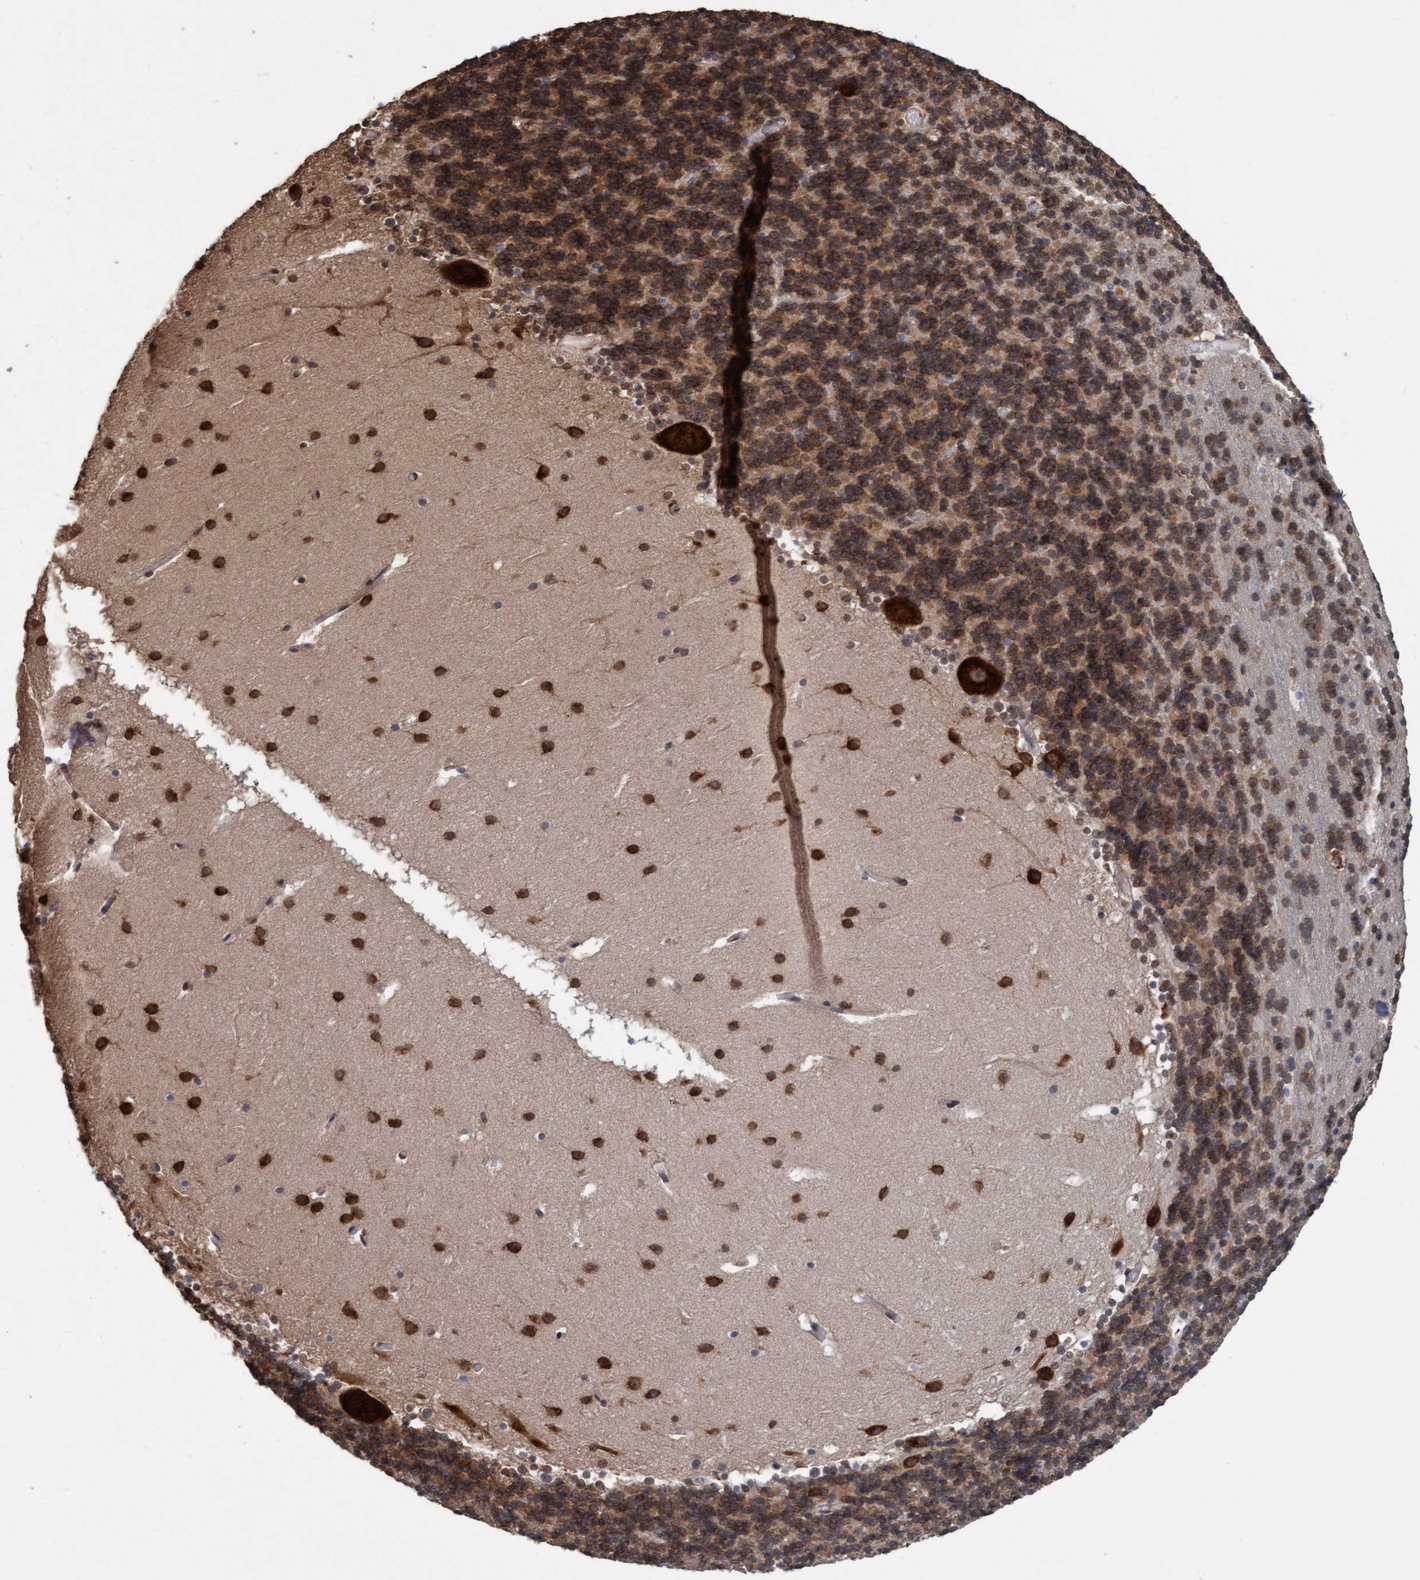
{"staining": {"intensity": "strong", "quantity": ">75%", "location": "cytoplasmic/membranous"}, "tissue": "cerebellum", "cell_type": "Cells in granular layer", "image_type": "normal", "snomed": [{"axis": "morphology", "description": "Normal tissue, NOS"}, {"axis": "topography", "description": "Cerebellum"}], "caption": "Immunohistochemical staining of benign human cerebellum exhibits strong cytoplasmic/membranous protein staining in about >75% of cells in granular layer.", "gene": "FXR2", "patient": {"sex": "male", "age": 45}}